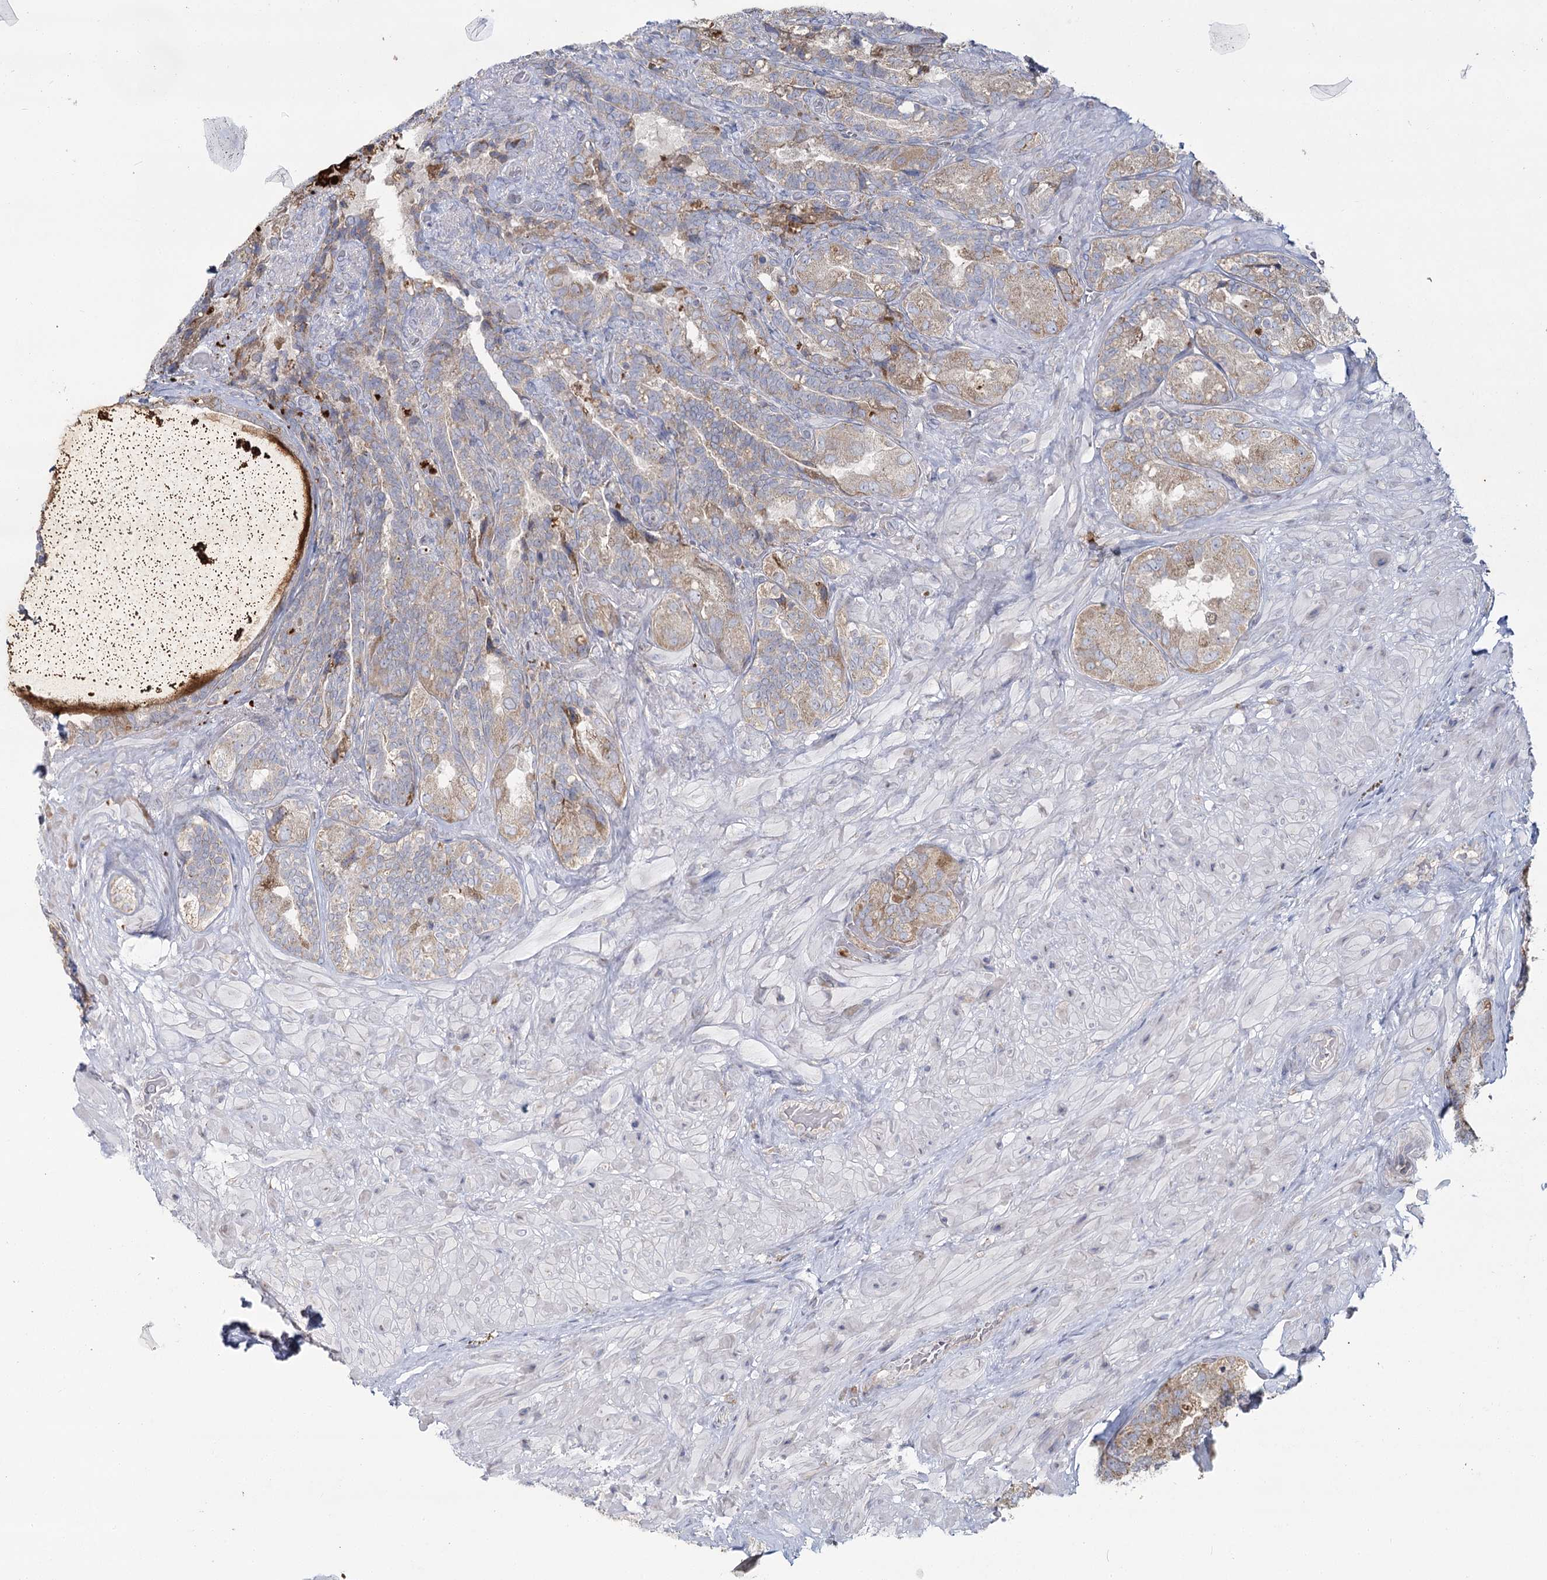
{"staining": {"intensity": "moderate", "quantity": ">75%", "location": "cytoplasmic/membranous"}, "tissue": "seminal vesicle", "cell_type": "Glandular cells", "image_type": "normal", "snomed": [{"axis": "morphology", "description": "Normal tissue, NOS"}, {"axis": "topography", "description": "Prostate and seminal vesicle, NOS"}, {"axis": "topography", "description": "Prostate"}, {"axis": "topography", "description": "Seminal veicle"}], "caption": "About >75% of glandular cells in normal seminal vesicle reveal moderate cytoplasmic/membranous protein positivity as visualized by brown immunohistochemical staining.", "gene": "ACOX2", "patient": {"sex": "male", "age": 67}}